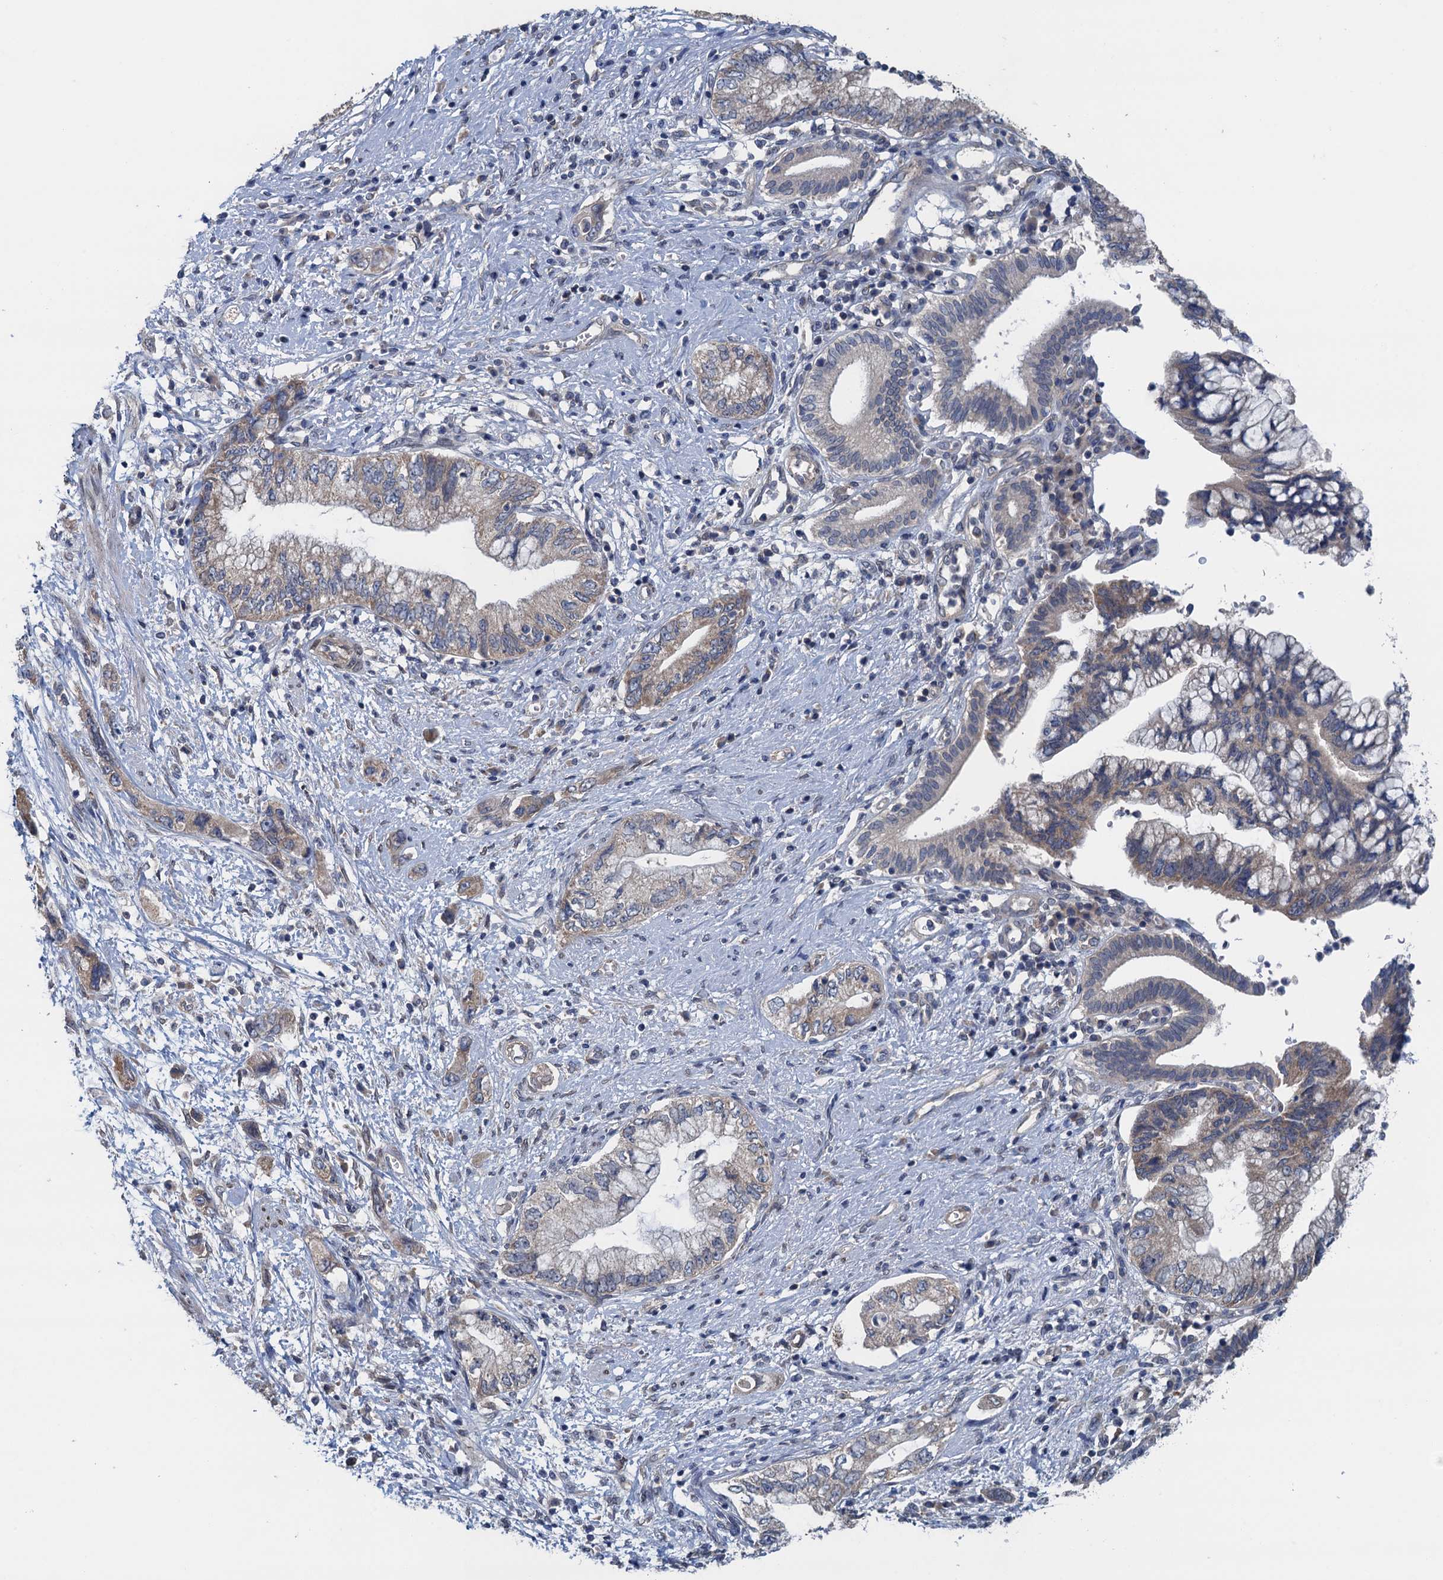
{"staining": {"intensity": "weak", "quantity": "25%-75%", "location": "cytoplasmic/membranous"}, "tissue": "pancreatic cancer", "cell_type": "Tumor cells", "image_type": "cancer", "snomed": [{"axis": "morphology", "description": "Adenocarcinoma, NOS"}, {"axis": "topography", "description": "Pancreas"}], "caption": "This photomicrograph shows IHC staining of human pancreatic cancer (adenocarcinoma), with low weak cytoplasmic/membranous expression in approximately 25%-75% of tumor cells.", "gene": "CTU2", "patient": {"sex": "female", "age": 73}}